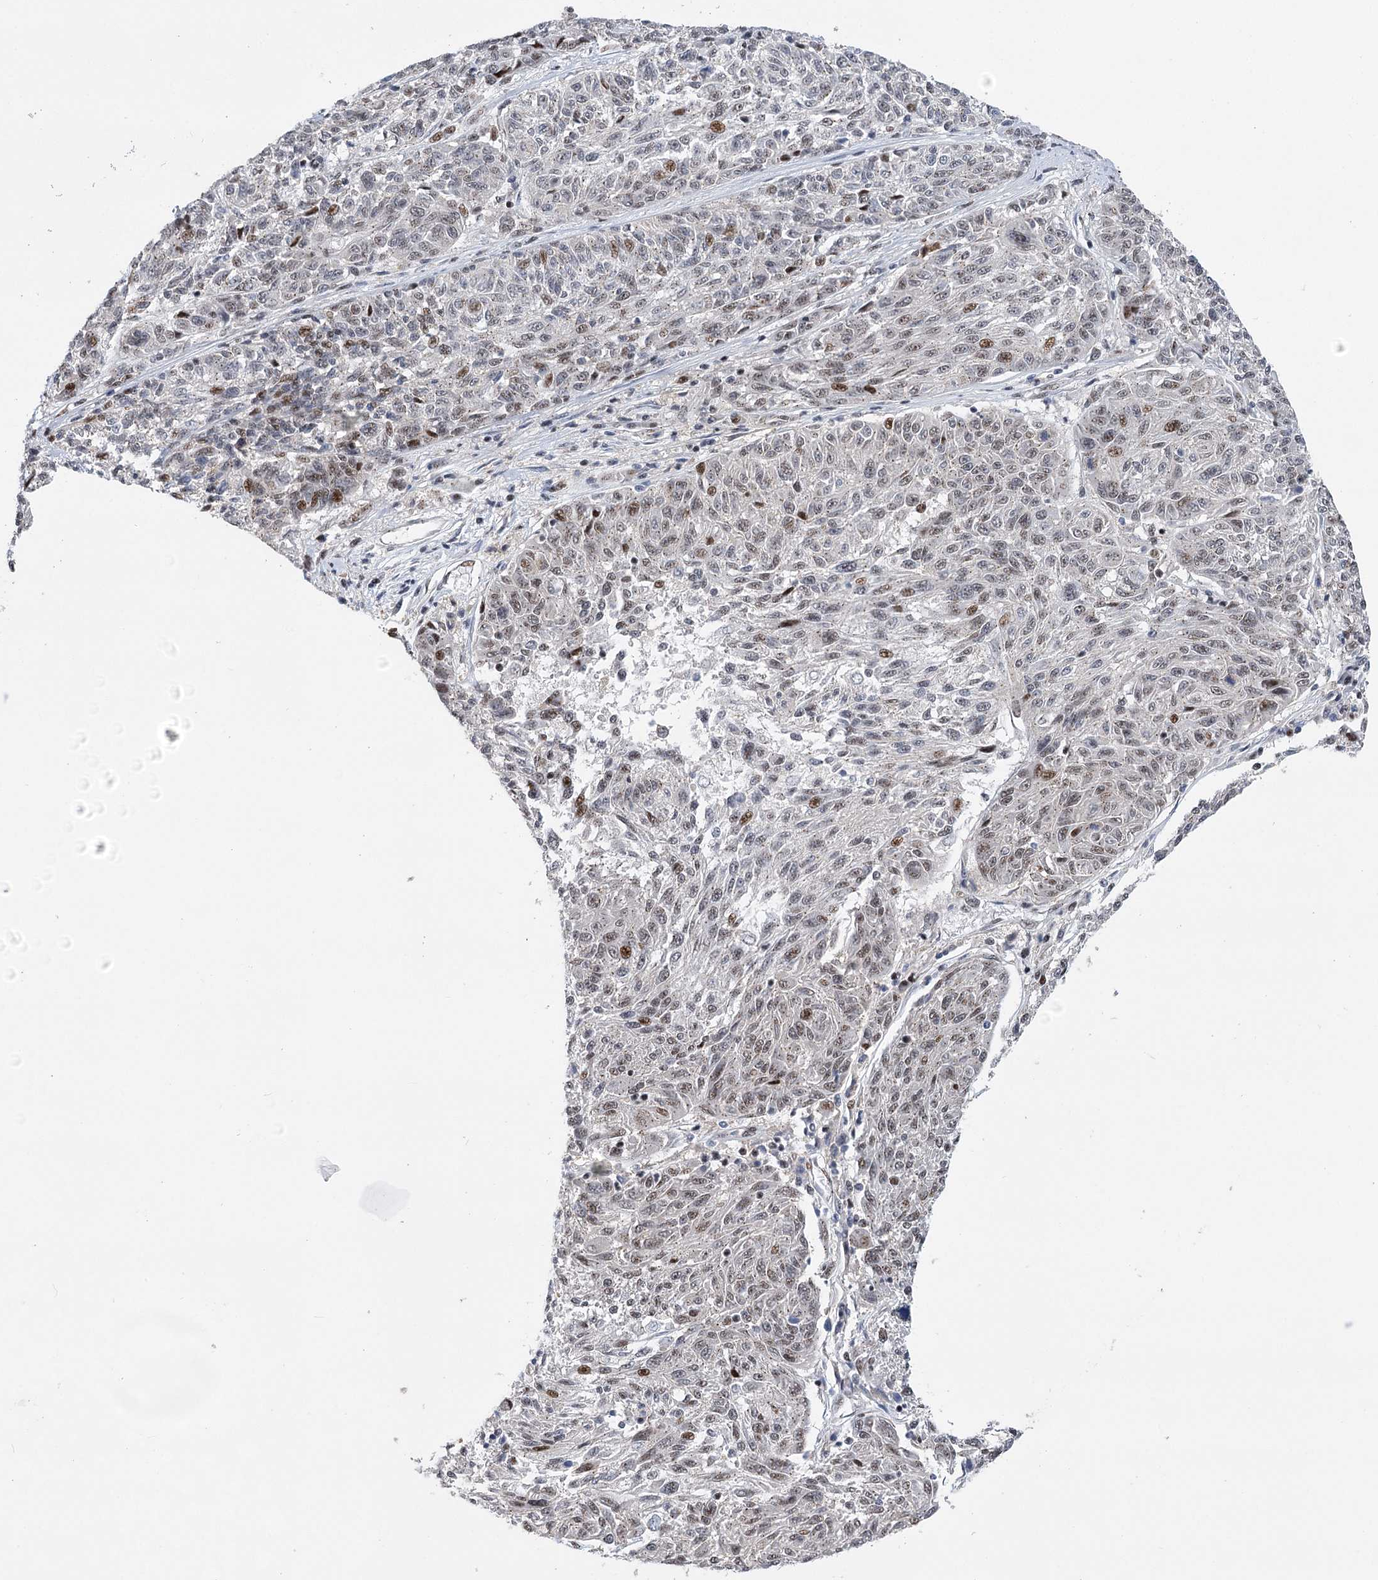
{"staining": {"intensity": "weak", "quantity": "25%-75%", "location": "nuclear"}, "tissue": "melanoma", "cell_type": "Tumor cells", "image_type": "cancer", "snomed": [{"axis": "morphology", "description": "Malignant melanoma, NOS"}, {"axis": "topography", "description": "Skin"}], "caption": "The micrograph demonstrates staining of melanoma, revealing weak nuclear protein staining (brown color) within tumor cells. The staining was performed using DAB, with brown indicating positive protein expression. Nuclei are stained blue with hematoxylin.", "gene": "CAMTA1", "patient": {"sex": "male", "age": 53}}